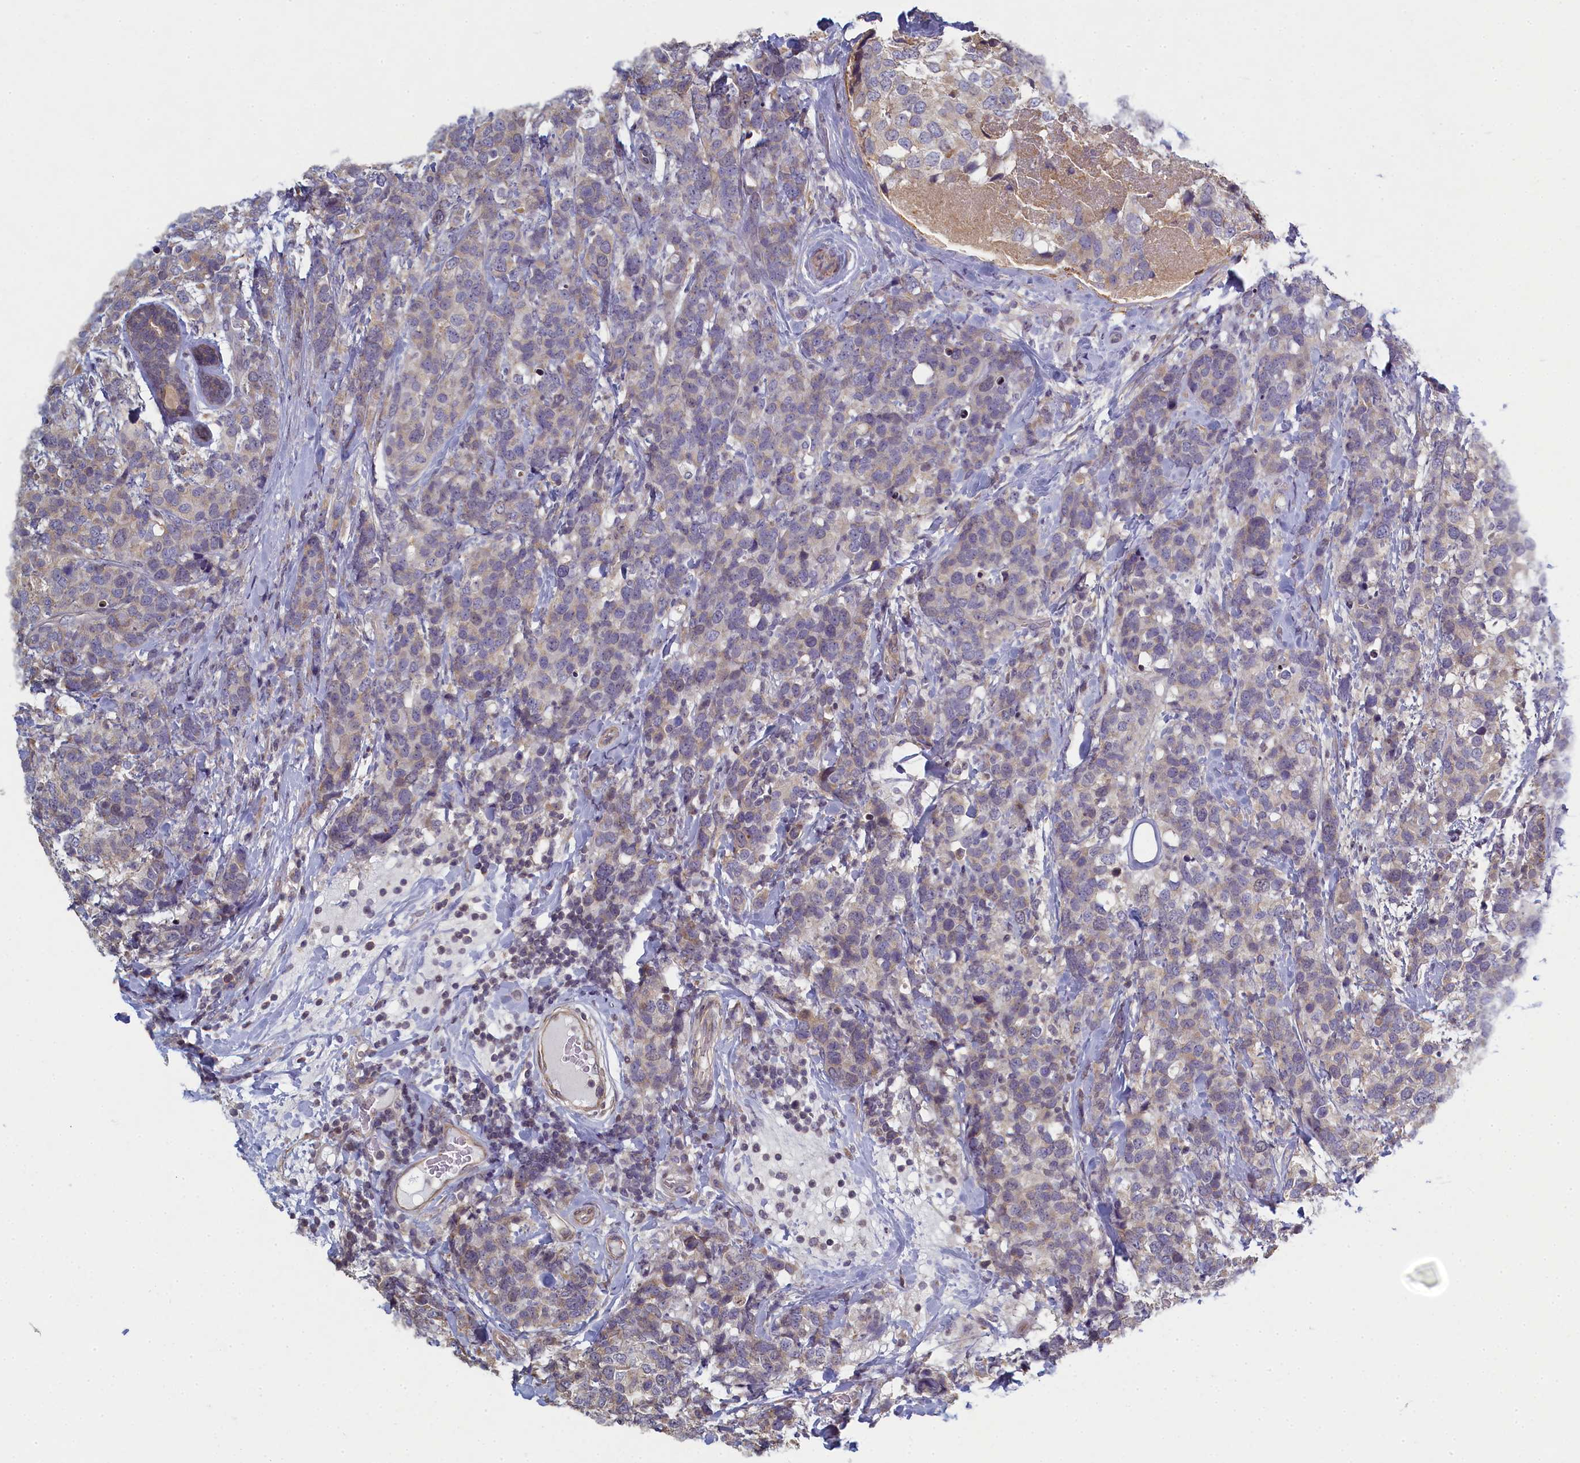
{"staining": {"intensity": "weak", "quantity": "<25%", "location": "cytoplasmic/membranous"}, "tissue": "breast cancer", "cell_type": "Tumor cells", "image_type": "cancer", "snomed": [{"axis": "morphology", "description": "Lobular carcinoma"}, {"axis": "topography", "description": "Breast"}], "caption": "Immunohistochemistry (IHC) of human breast lobular carcinoma reveals no expression in tumor cells.", "gene": "DIXDC1", "patient": {"sex": "female", "age": 59}}